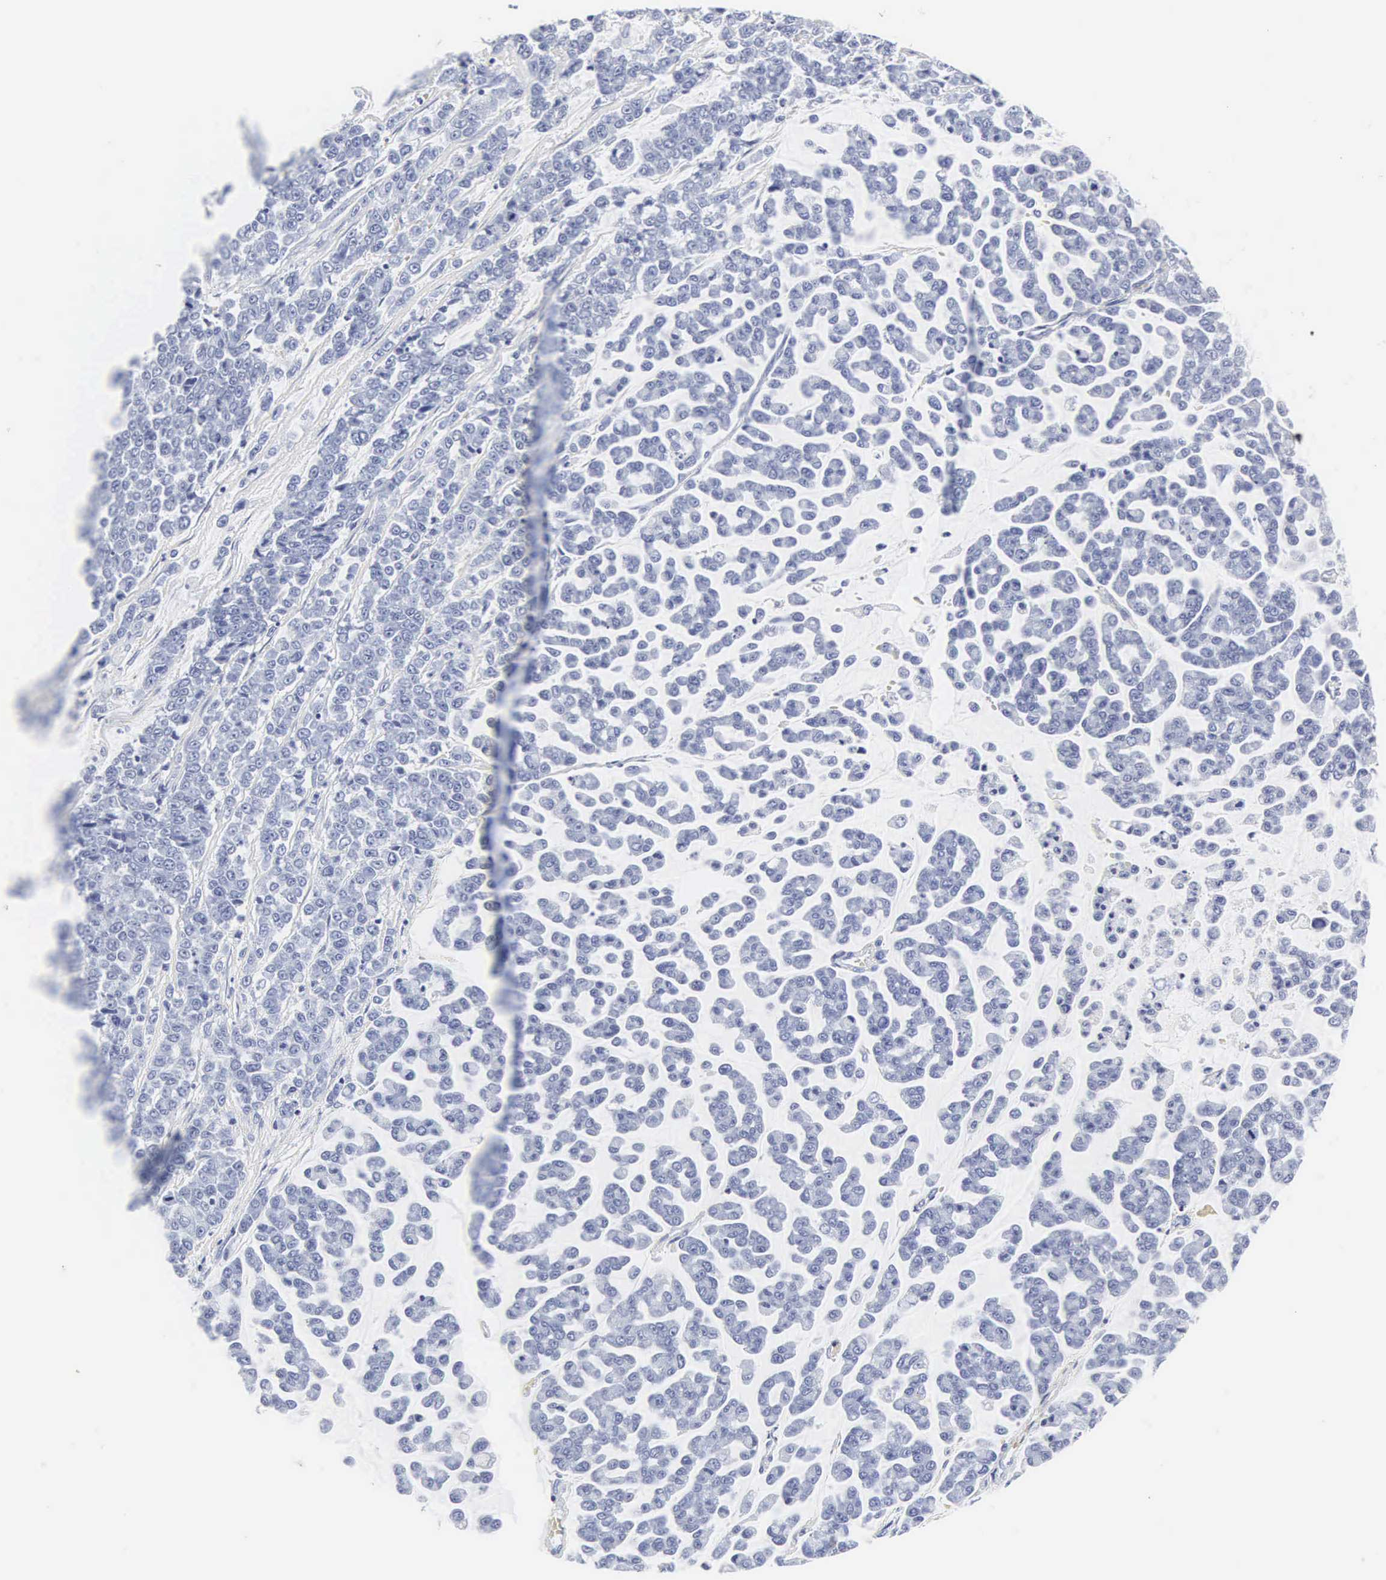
{"staining": {"intensity": "negative", "quantity": "none", "location": "none"}, "tissue": "liver cancer", "cell_type": "Tumor cells", "image_type": "cancer", "snomed": [{"axis": "morphology", "description": "Carcinoma, metastatic, NOS"}, {"axis": "topography", "description": "Liver"}], "caption": "Immunohistochemical staining of human liver cancer (metastatic carcinoma) displays no significant positivity in tumor cells.", "gene": "INS", "patient": {"sex": "female", "age": 58}}